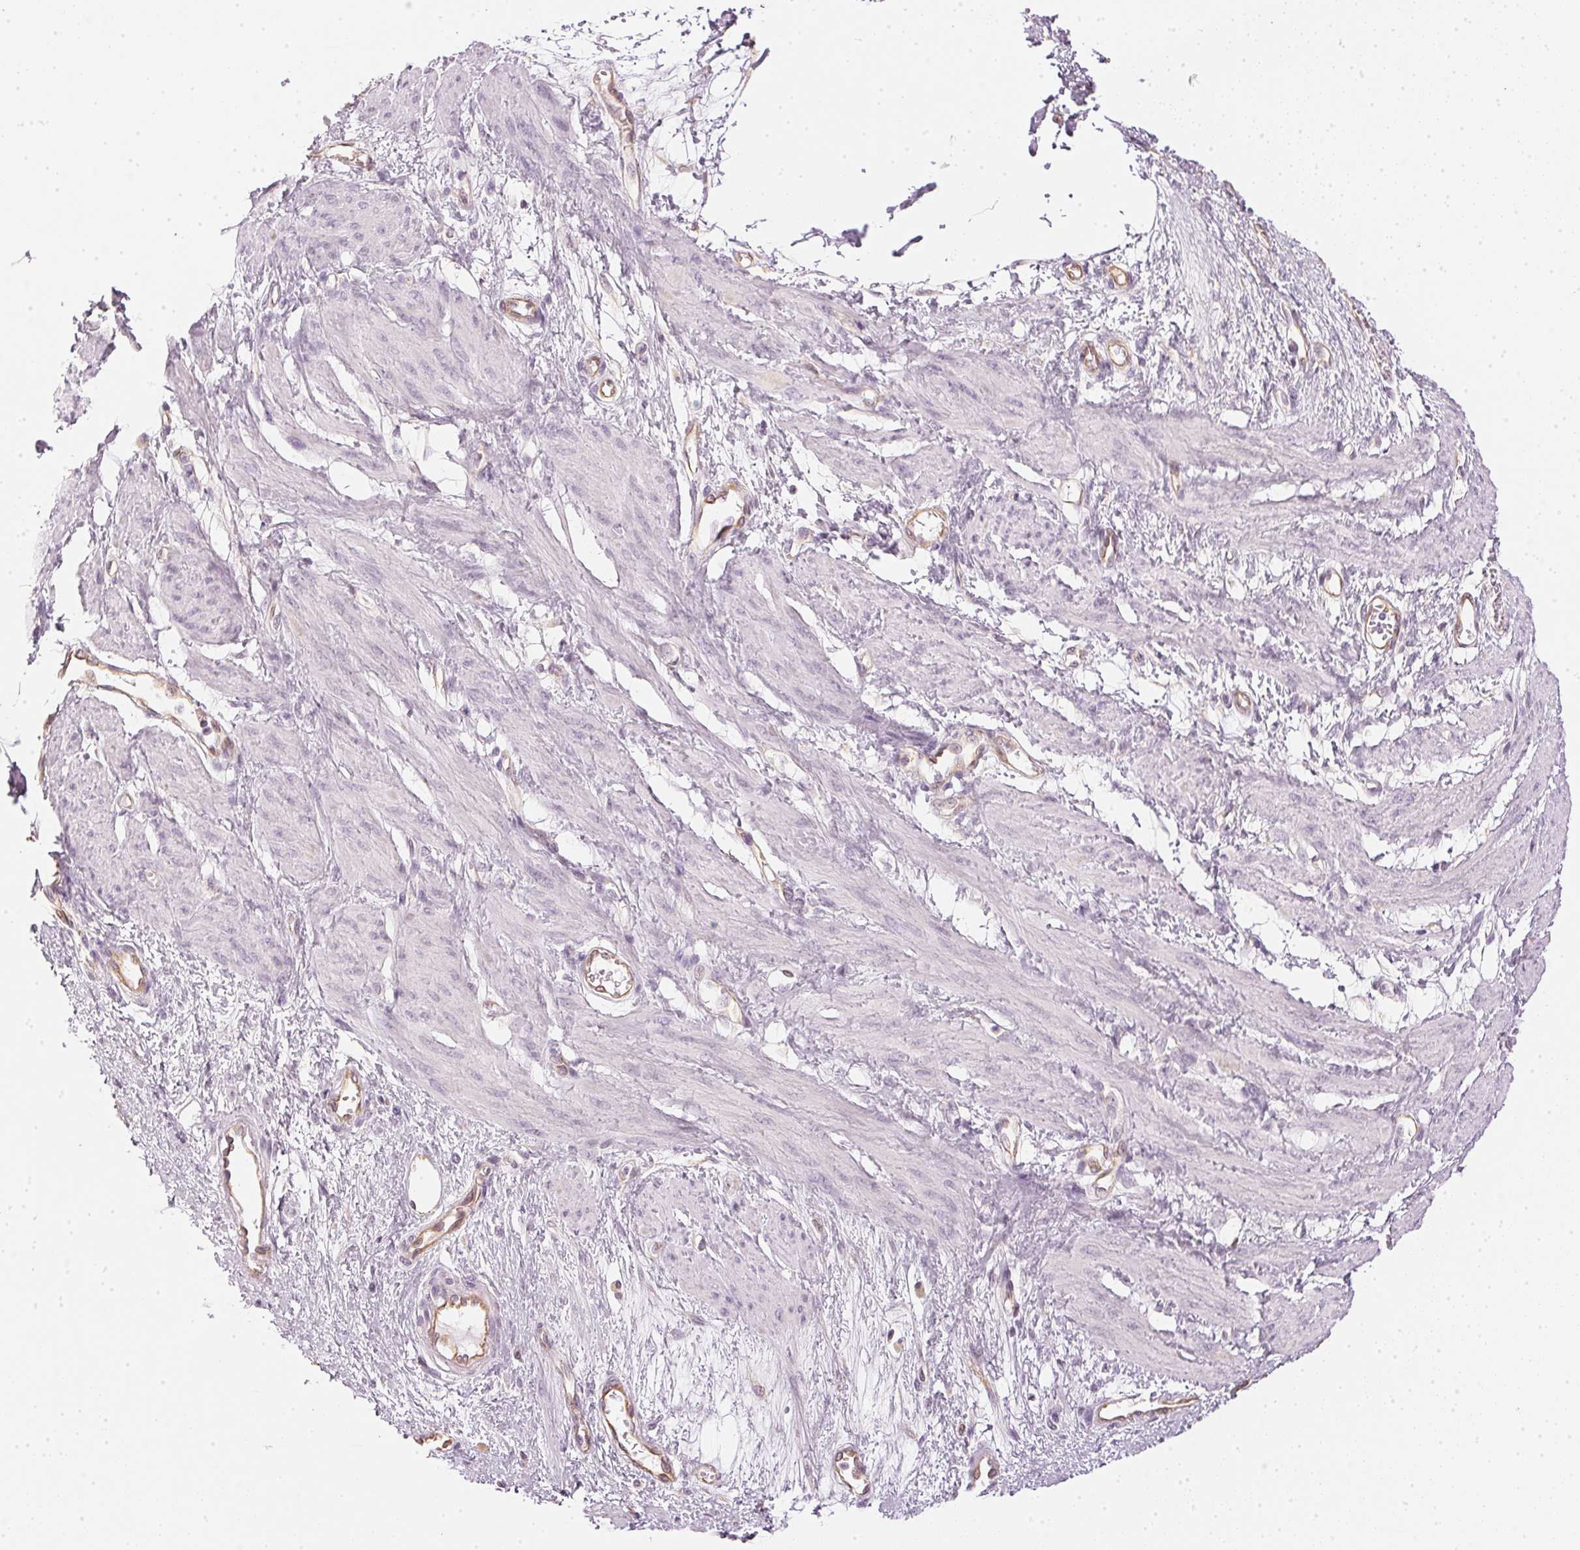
{"staining": {"intensity": "negative", "quantity": "none", "location": "none"}, "tissue": "smooth muscle", "cell_type": "Smooth muscle cells", "image_type": "normal", "snomed": [{"axis": "morphology", "description": "Normal tissue, NOS"}, {"axis": "topography", "description": "Smooth muscle"}, {"axis": "topography", "description": "Uterus"}], "caption": "Smooth muscle was stained to show a protein in brown. There is no significant positivity in smooth muscle cells. (Stains: DAB IHC with hematoxylin counter stain, Microscopy: brightfield microscopy at high magnification).", "gene": "APLP1", "patient": {"sex": "female", "age": 39}}